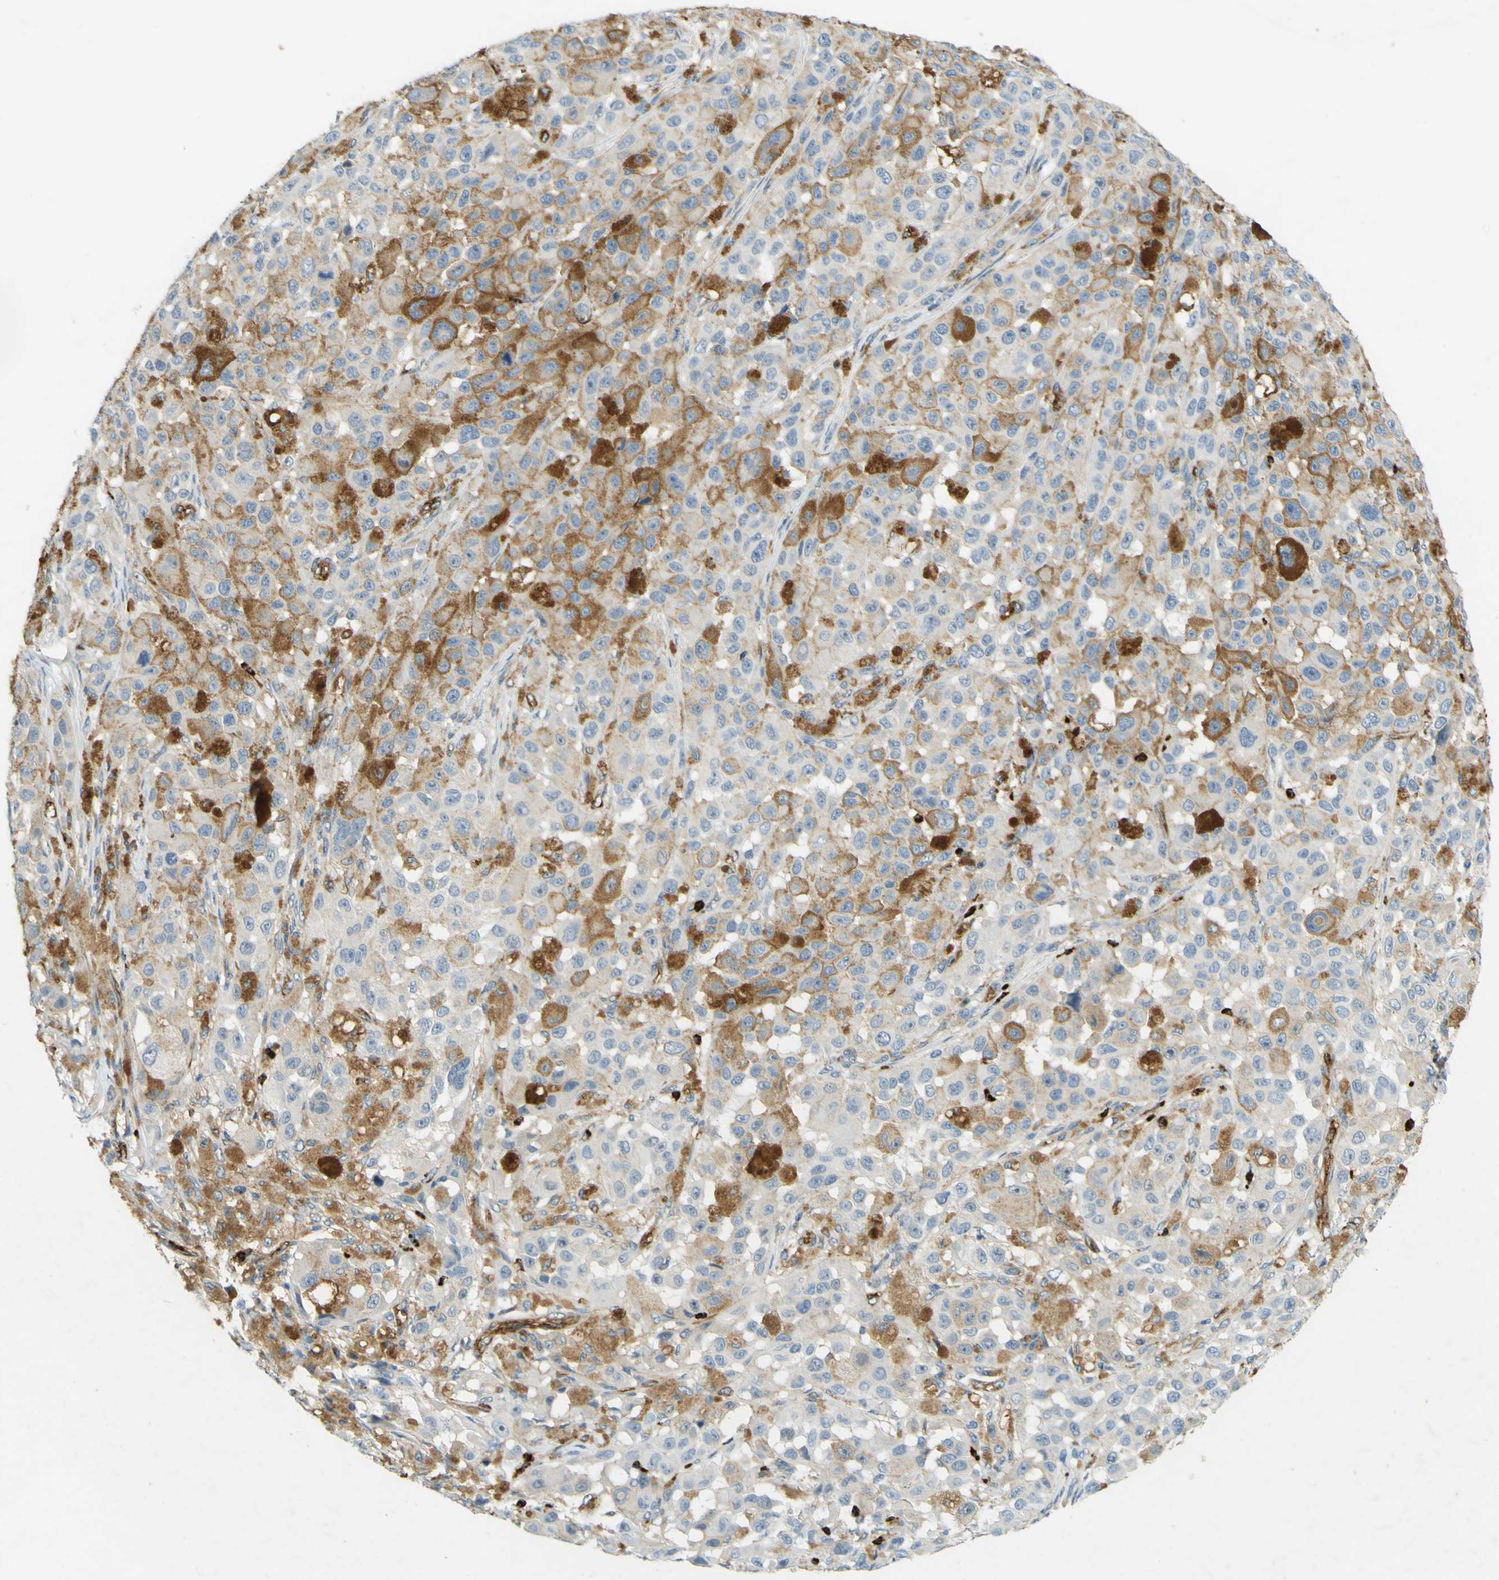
{"staining": {"intensity": "negative", "quantity": "none", "location": "none"}, "tissue": "melanoma", "cell_type": "Tumor cells", "image_type": "cancer", "snomed": [{"axis": "morphology", "description": "Malignant melanoma, NOS"}, {"axis": "topography", "description": "Skin"}], "caption": "DAB (3,3'-diaminobenzidine) immunohistochemical staining of human melanoma shows no significant staining in tumor cells.", "gene": "PLXDC1", "patient": {"sex": "male", "age": 96}}